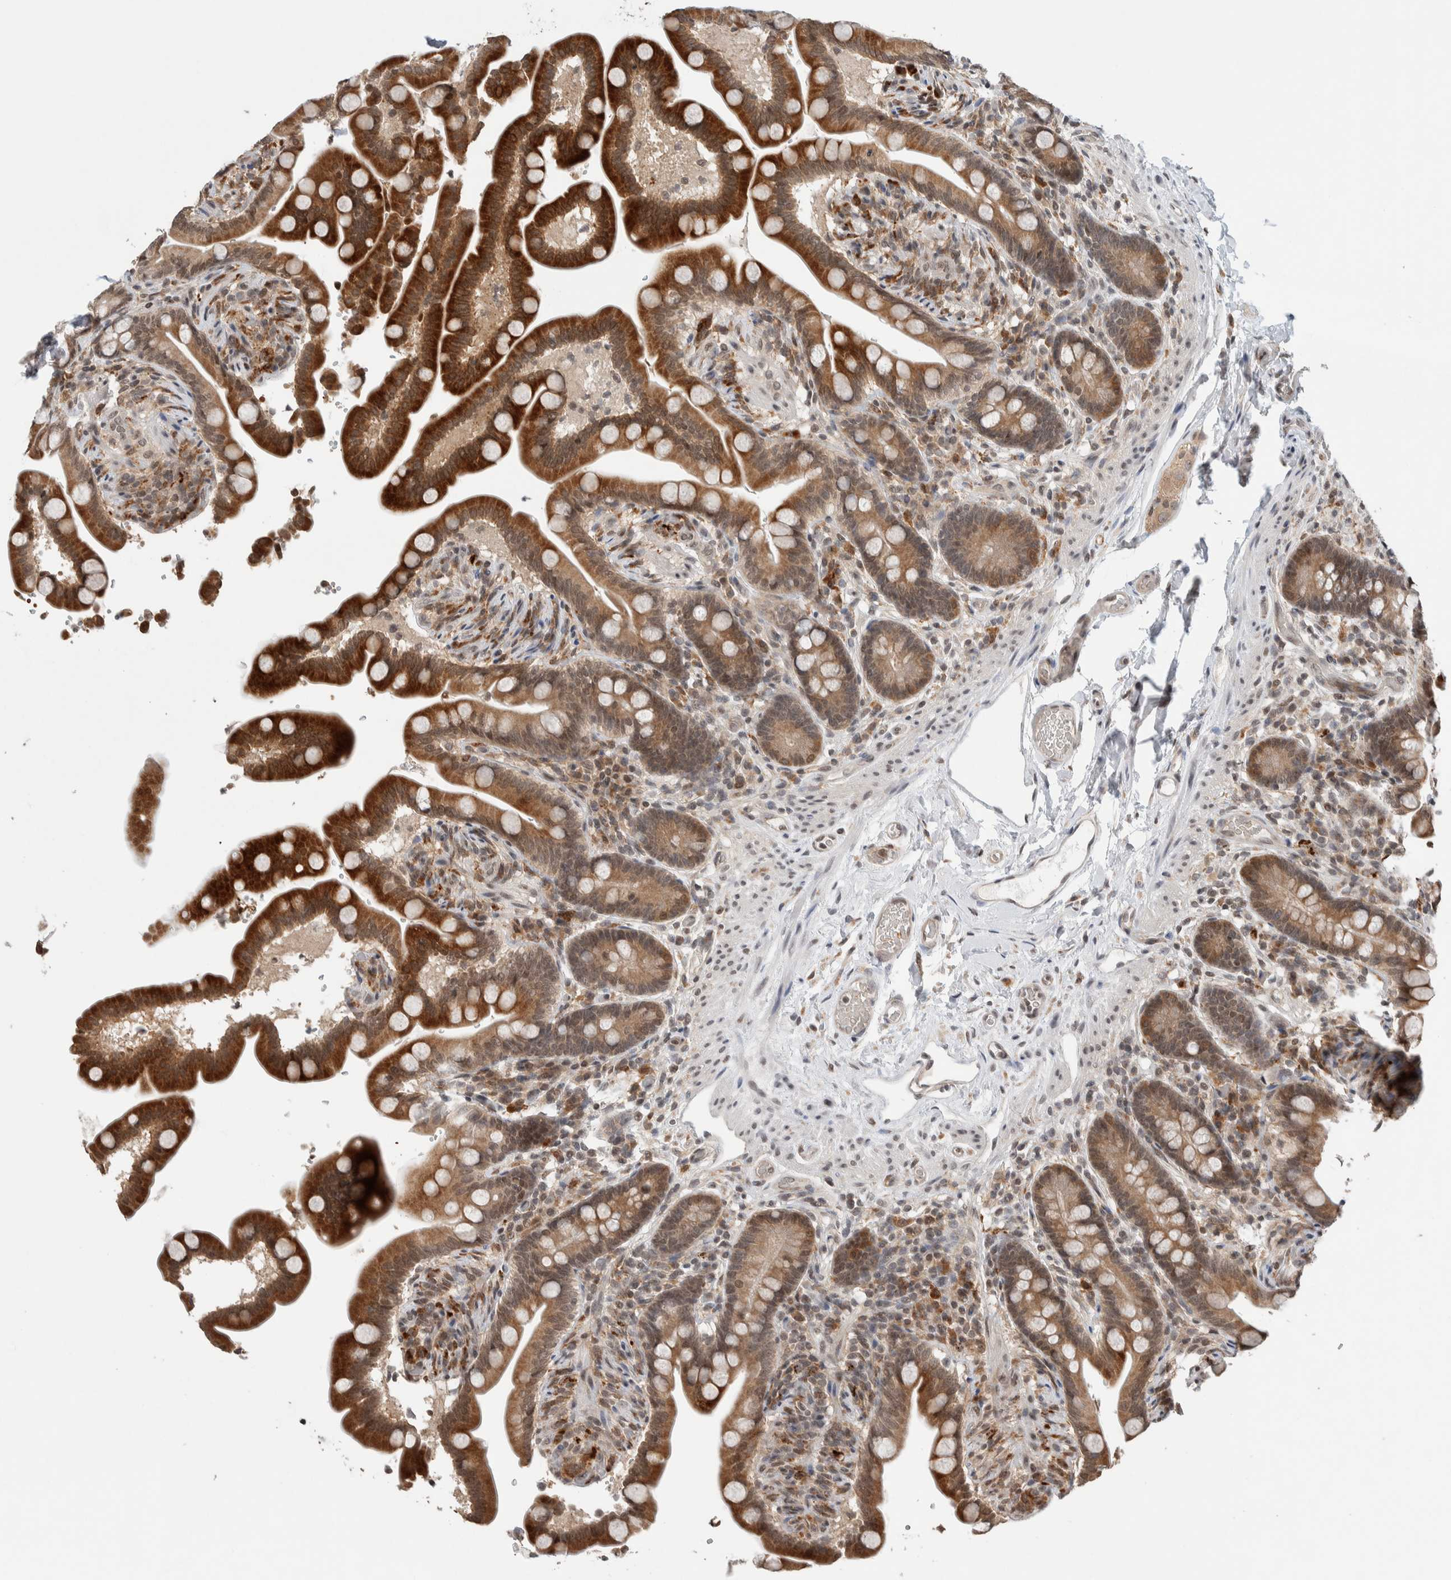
{"staining": {"intensity": "weak", "quantity": ">75%", "location": "cytoplasmic/membranous"}, "tissue": "colon", "cell_type": "Endothelial cells", "image_type": "normal", "snomed": [{"axis": "morphology", "description": "Normal tissue, NOS"}, {"axis": "topography", "description": "Smooth muscle"}, {"axis": "topography", "description": "Colon"}], "caption": "Immunohistochemical staining of unremarkable colon demonstrates low levels of weak cytoplasmic/membranous expression in approximately >75% of endothelial cells.", "gene": "KCNK1", "patient": {"sex": "male", "age": 73}}